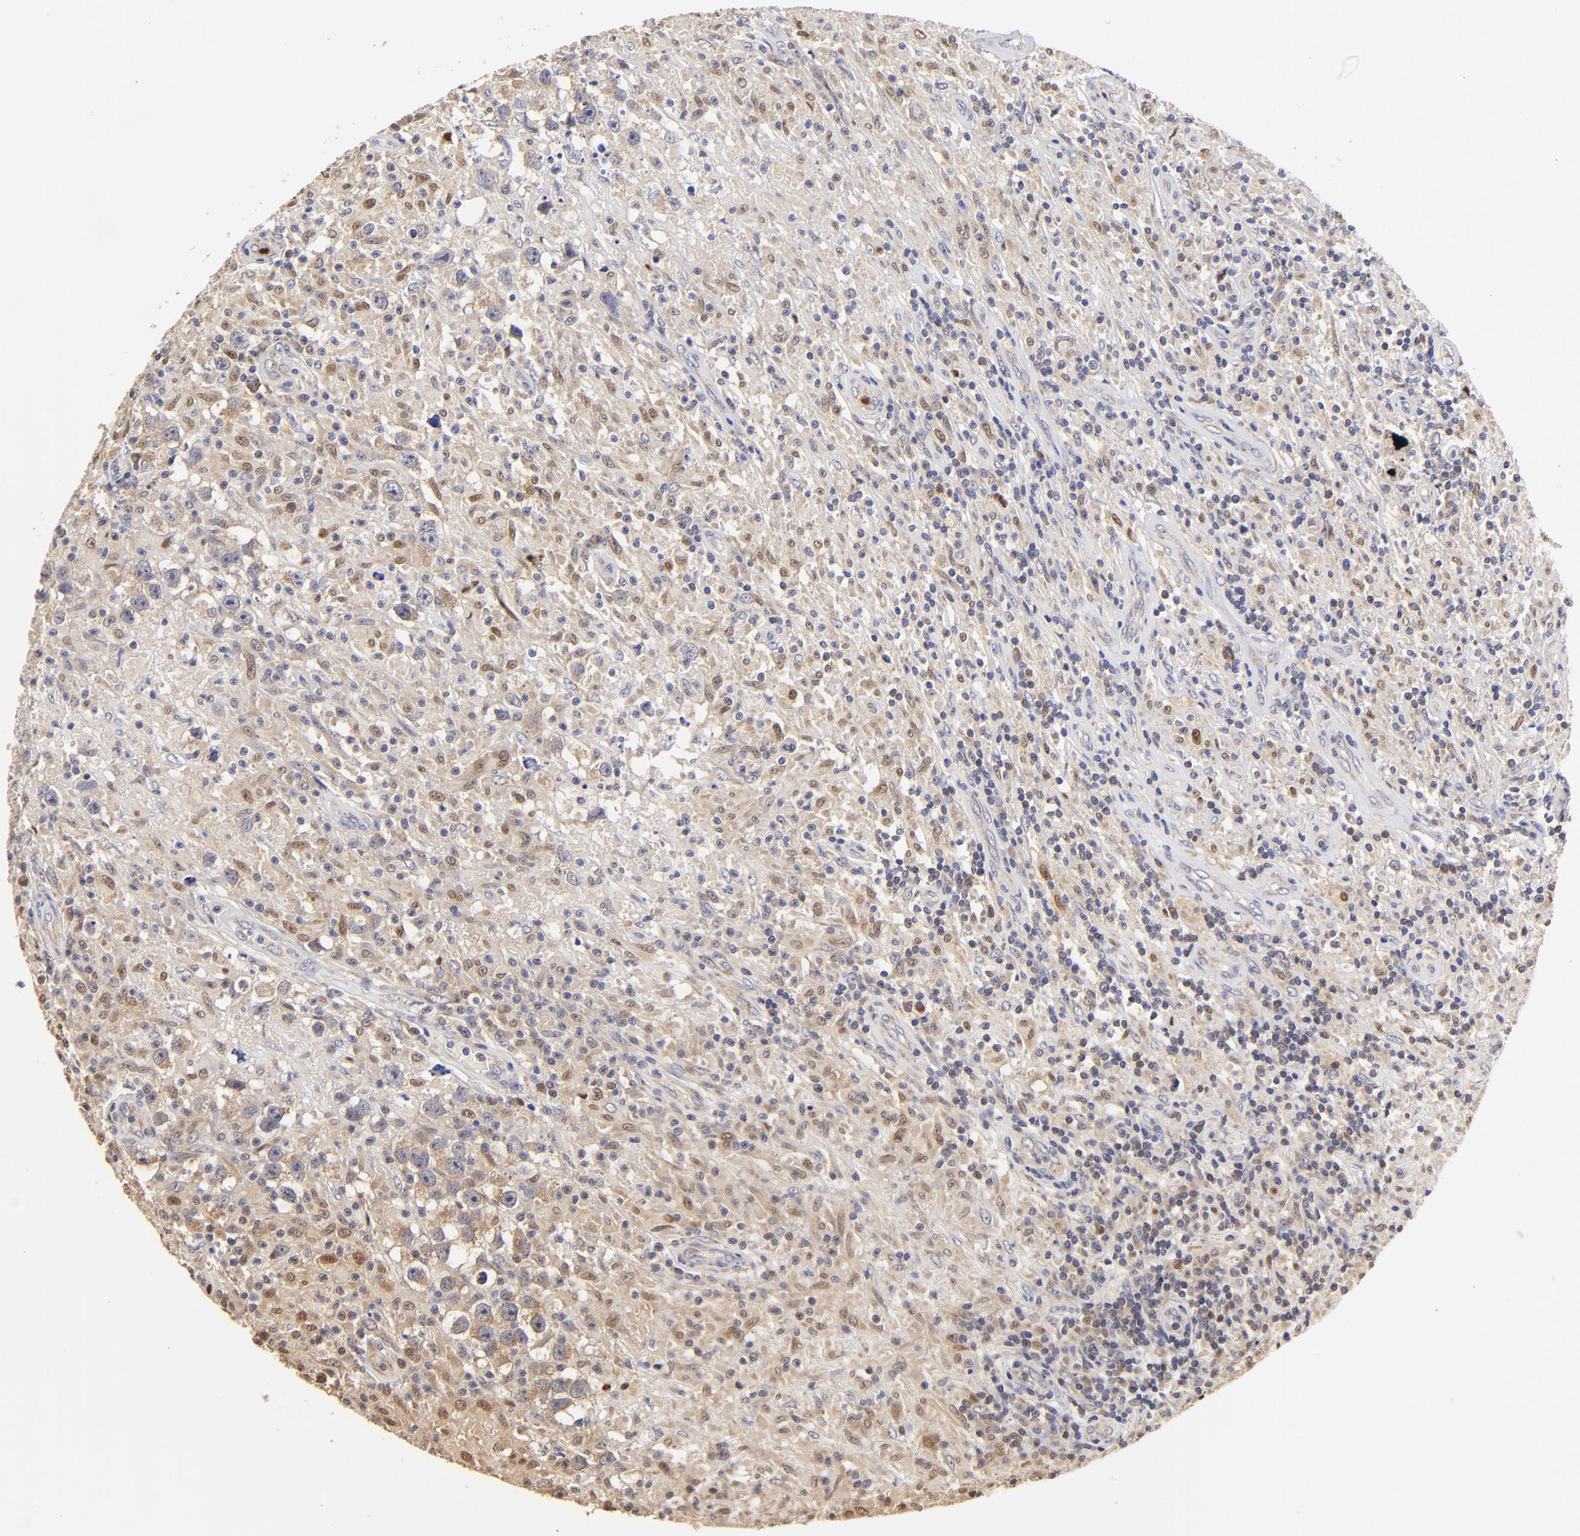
{"staining": {"intensity": "moderate", "quantity": "25%-75%", "location": "cytoplasmic/membranous"}, "tissue": "testis cancer", "cell_type": "Tumor cells", "image_type": "cancer", "snomed": [{"axis": "morphology", "description": "Seminoma, NOS"}, {"axis": "topography", "description": "Testis"}], "caption": "Immunohistochemistry (IHC) micrograph of neoplastic tissue: human testis cancer stained using immunohistochemistry (IHC) demonstrates medium levels of moderate protein expression localized specifically in the cytoplasmic/membranous of tumor cells, appearing as a cytoplasmic/membranous brown color.", "gene": "BBOF1", "patient": {"sex": "male", "age": 34}}